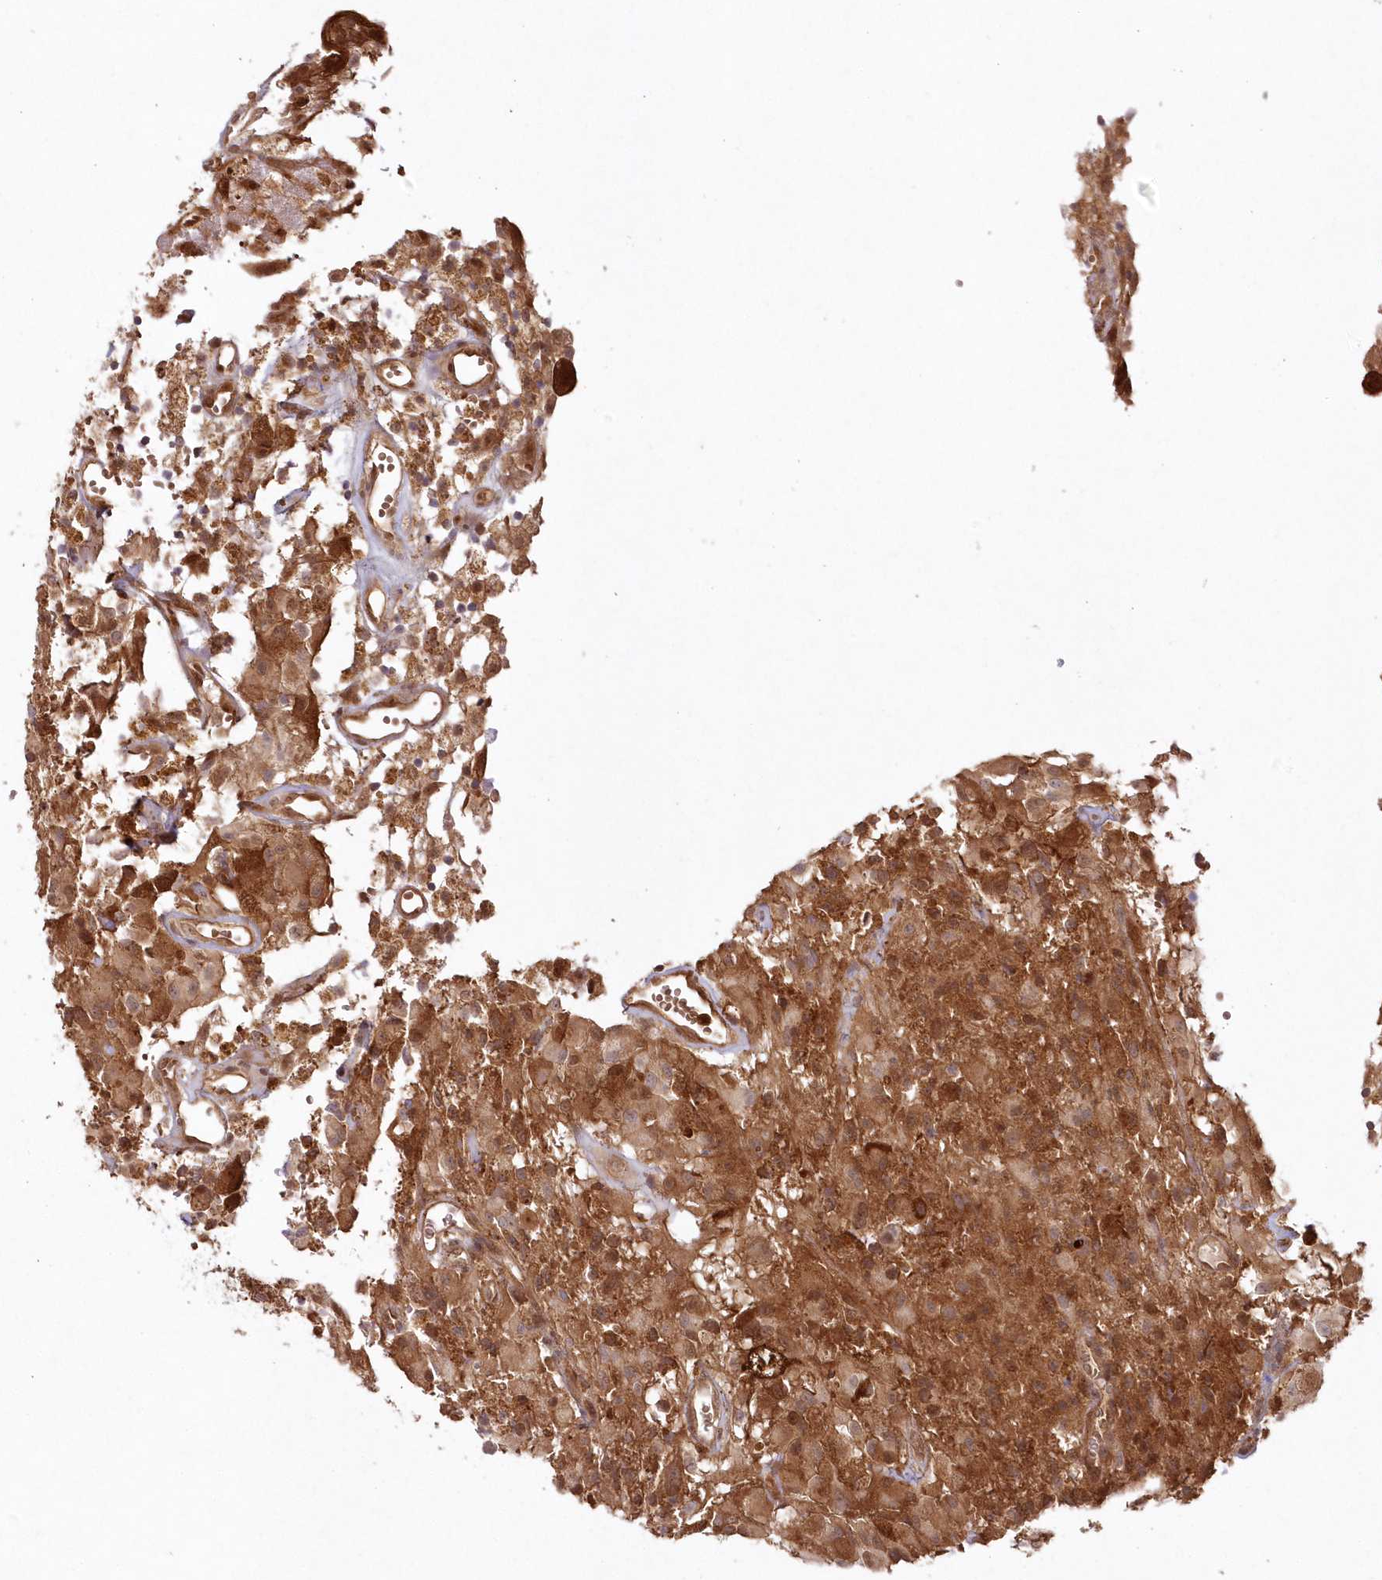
{"staining": {"intensity": "moderate", "quantity": ">75%", "location": "cytoplasmic/membranous"}, "tissue": "glioma", "cell_type": "Tumor cells", "image_type": "cancer", "snomed": [{"axis": "morphology", "description": "Glioma, malignant, High grade"}, {"axis": "topography", "description": "Brain"}], "caption": "Brown immunohistochemical staining in glioma demonstrates moderate cytoplasmic/membranous expression in approximately >75% of tumor cells.", "gene": "GBE1", "patient": {"sex": "female", "age": 59}}